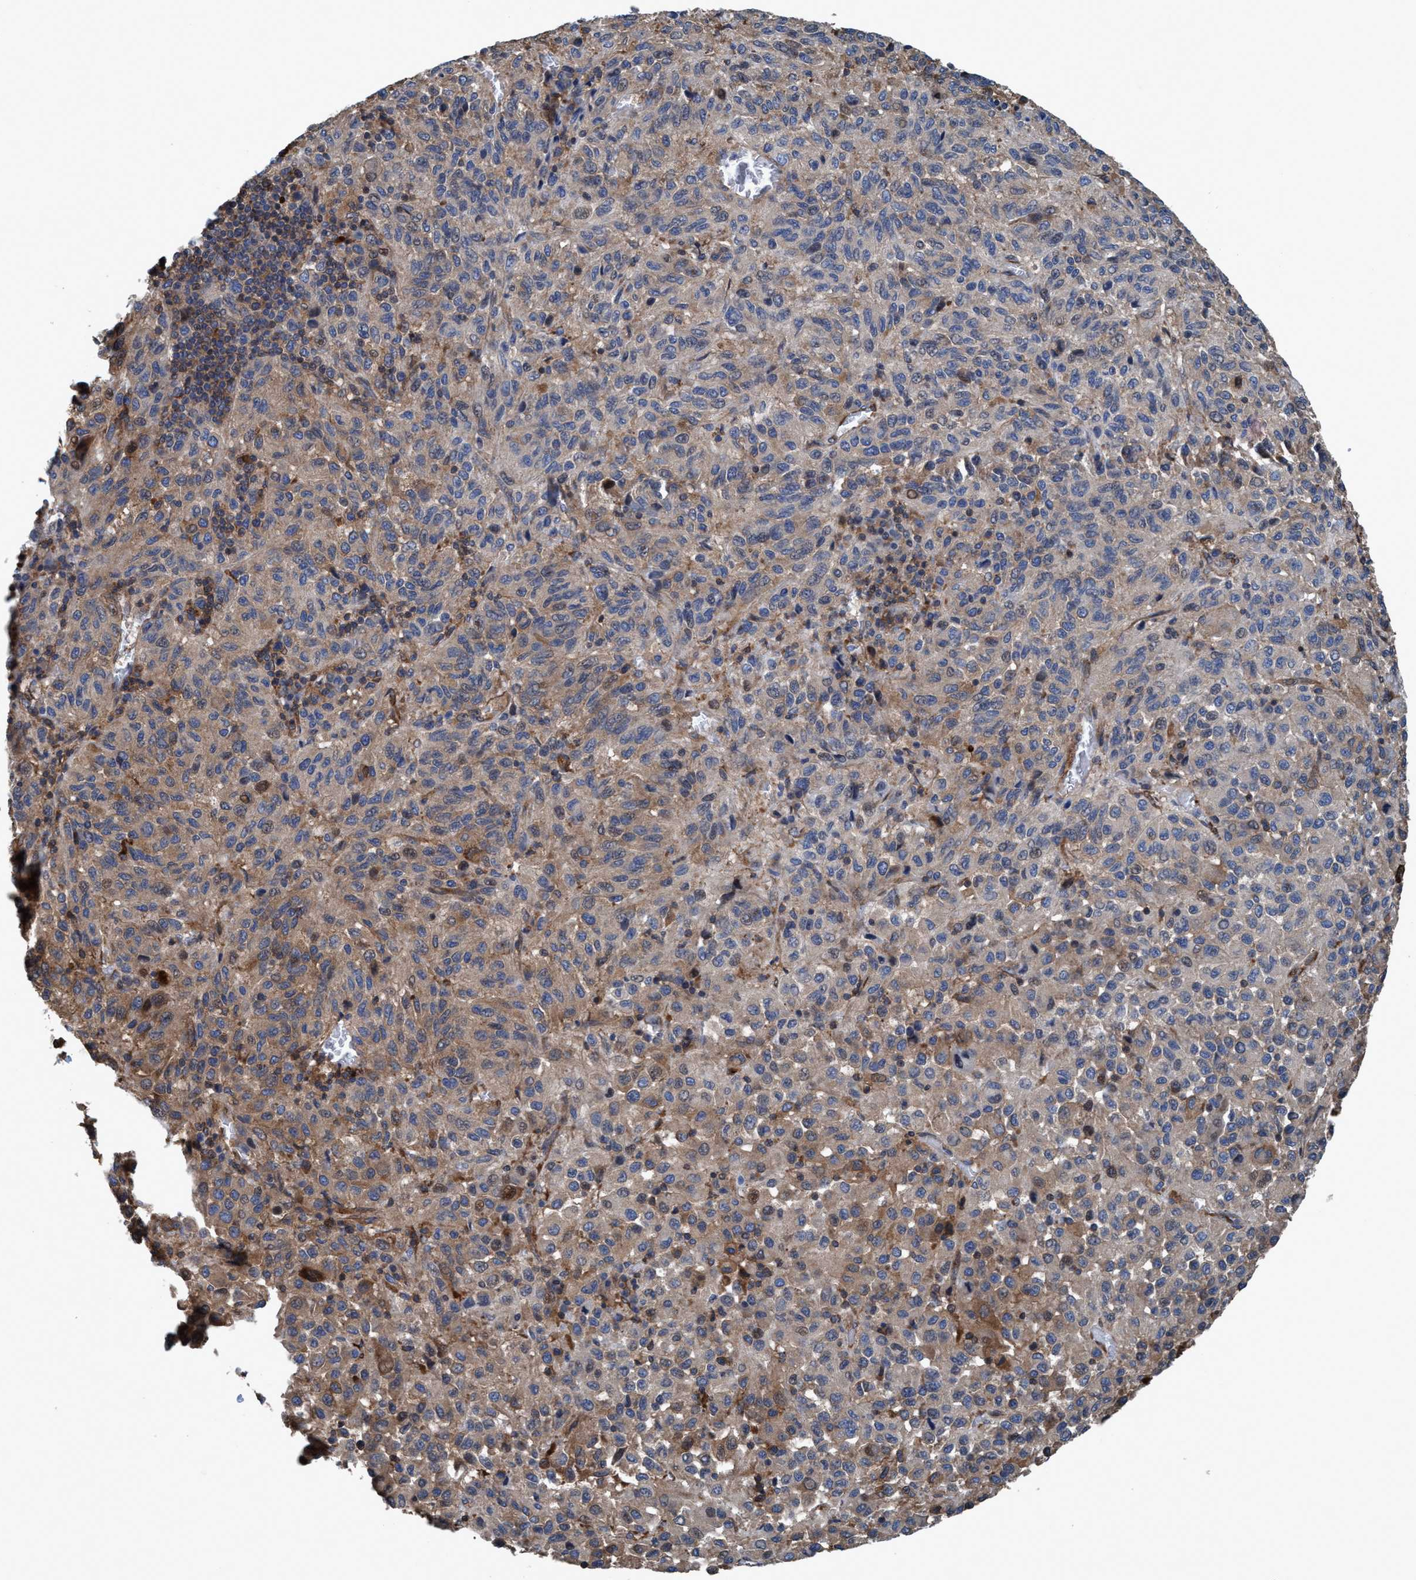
{"staining": {"intensity": "weak", "quantity": "25%-75%", "location": "cytoplasmic/membranous"}, "tissue": "melanoma", "cell_type": "Tumor cells", "image_type": "cancer", "snomed": [{"axis": "morphology", "description": "Malignant melanoma, Metastatic site"}, {"axis": "topography", "description": "Lung"}], "caption": "A brown stain labels weak cytoplasmic/membranous positivity of a protein in human melanoma tumor cells.", "gene": "NMT1", "patient": {"sex": "male", "age": 64}}